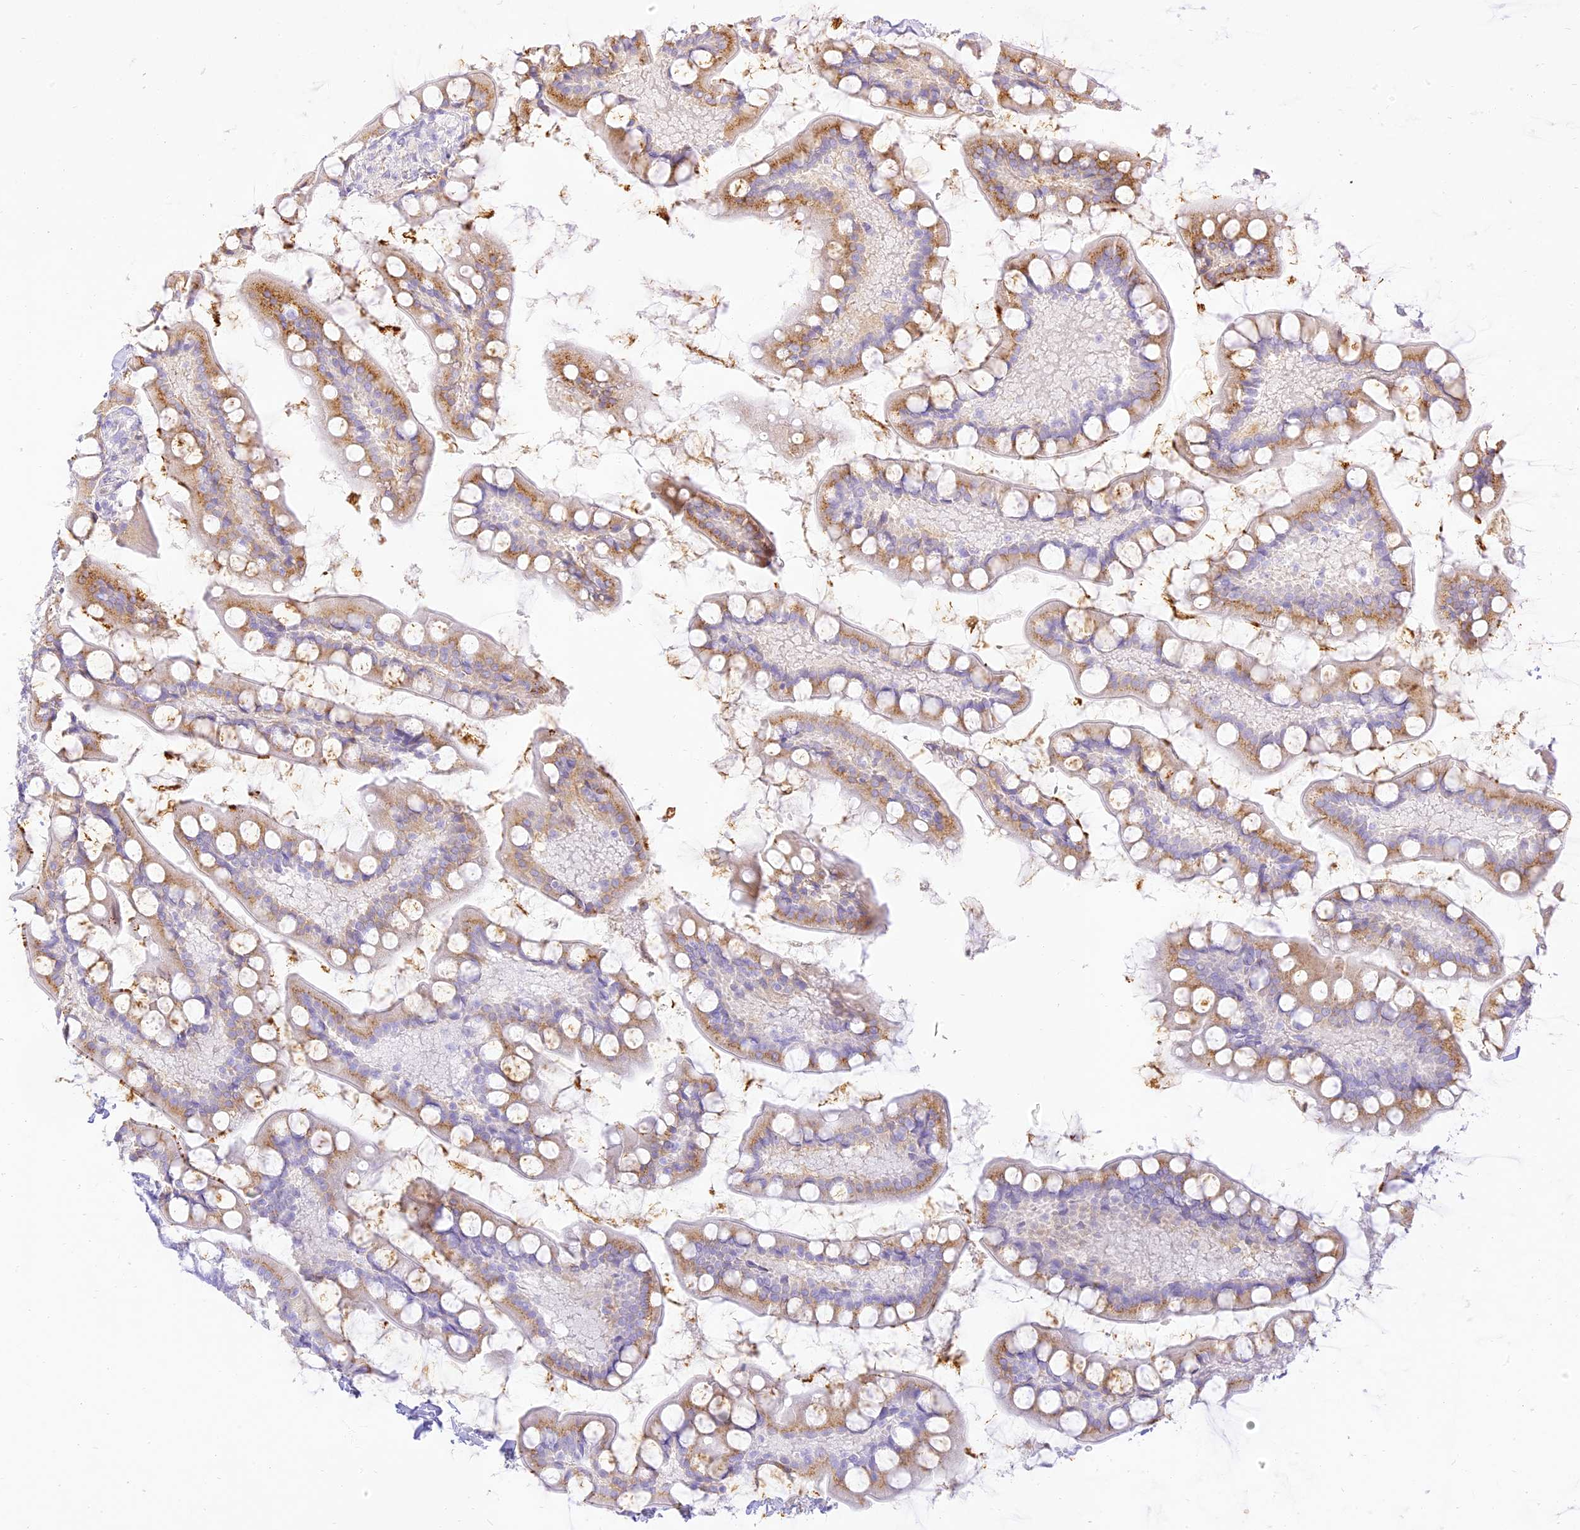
{"staining": {"intensity": "moderate", "quantity": "25%-75%", "location": "cytoplasmic/membranous"}, "tissue": "small intestine", "cell_type": "Glandular cells", "image_type": "normal", "snomed": [{"axis": "morphology", "description": "Normal tissue, NOS"}, {"axis": "topography", "description": "Small intestine"}], "caption": "Benign small intestine demonstrates moderate cytoplasmic/membranous expression in about 25%-75% of glandular cells.", "gene": "SEC13", "patient": {"sex": "male", "age": 52}}